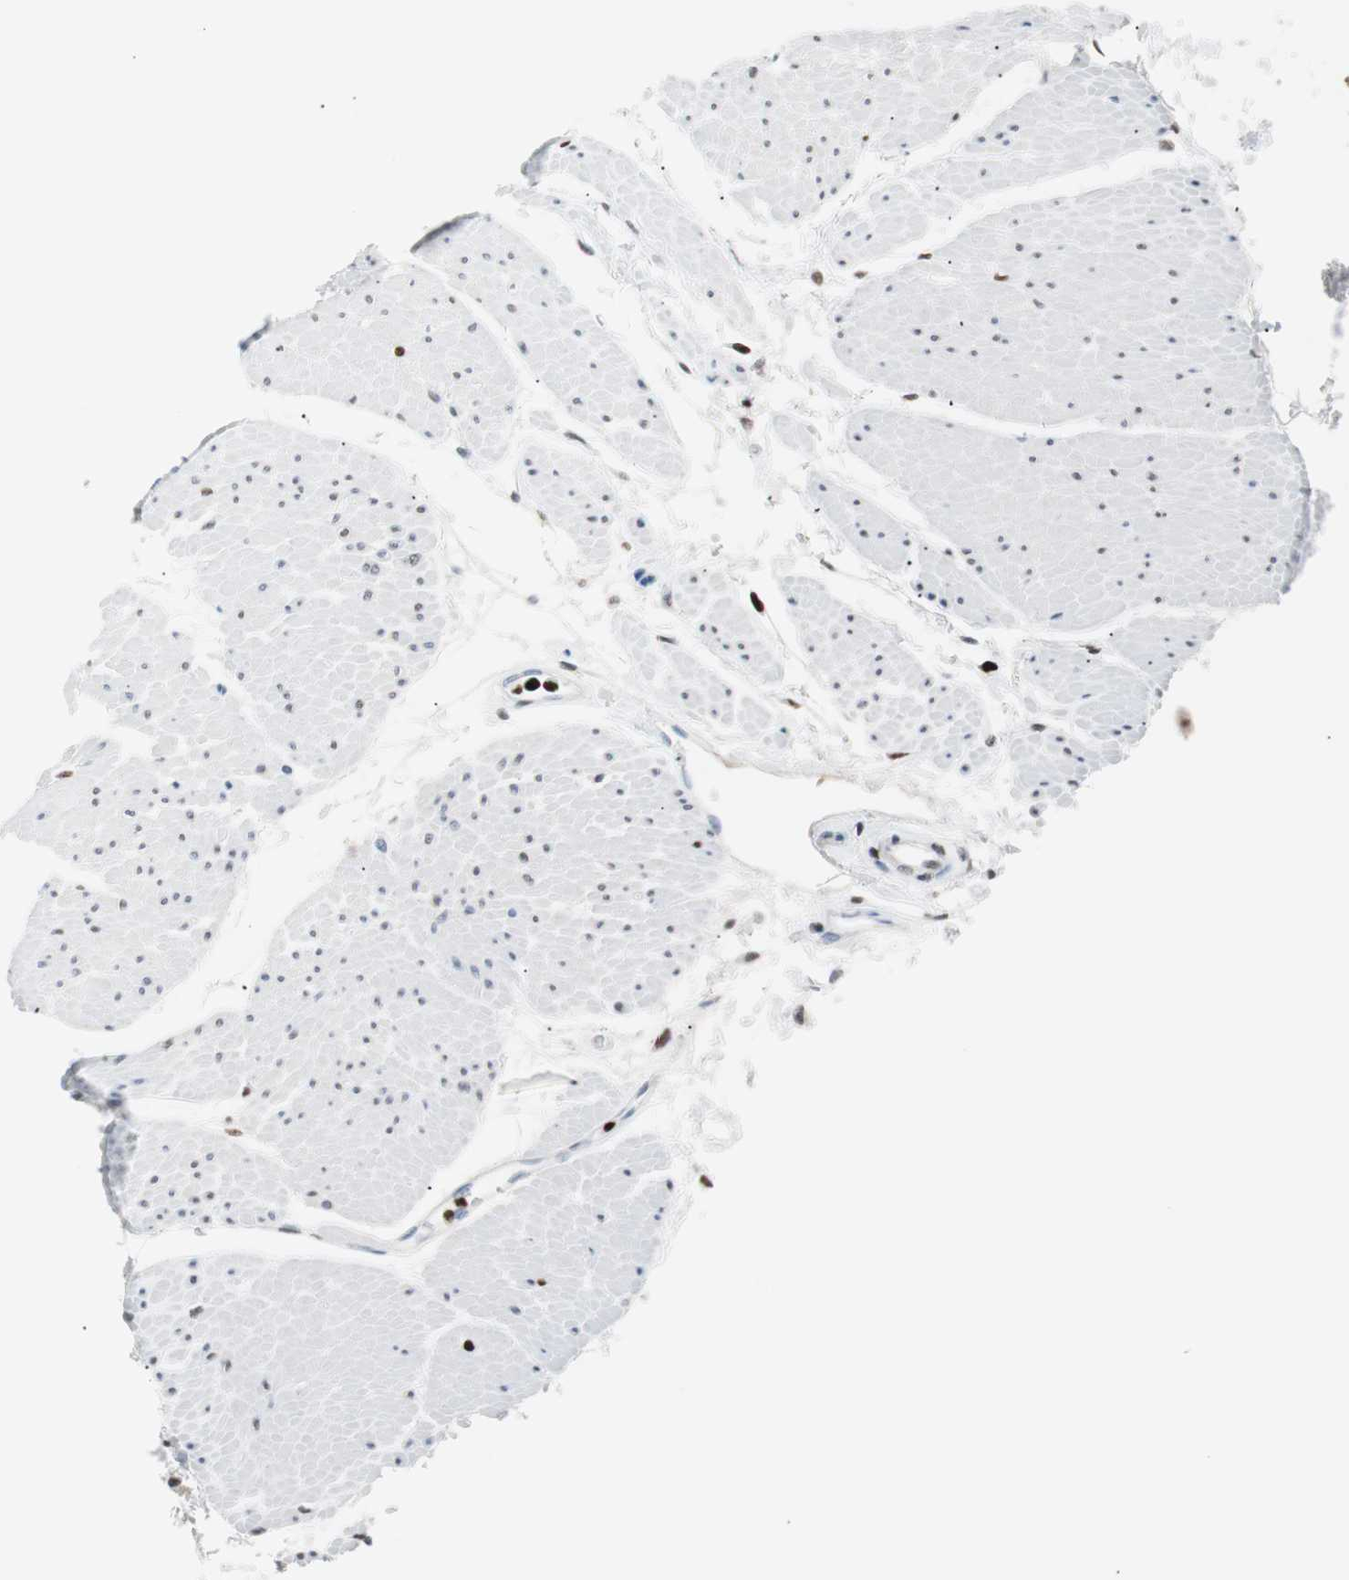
{"staining": {"intensity": "strong", "quantity": ">75%", "location": "nuclear"}, "tissue": "urinary bladder", "cell_type": "Urothelial cells", "image_type": "normal", "snomed": [{"axis": "morphology", "description": "Normal tissue, NOS"}, {"axis": "topography", "description": "Urinary bladder"}], "caption": "A high-resolution micrograph shows immunohistochemistry staining of benign urinary bladder, which displays strong nuclear positivity in about >75% of urothelial cells.", "gene": "CEBPB", "patient": {"sex": "male", "age": 51}}